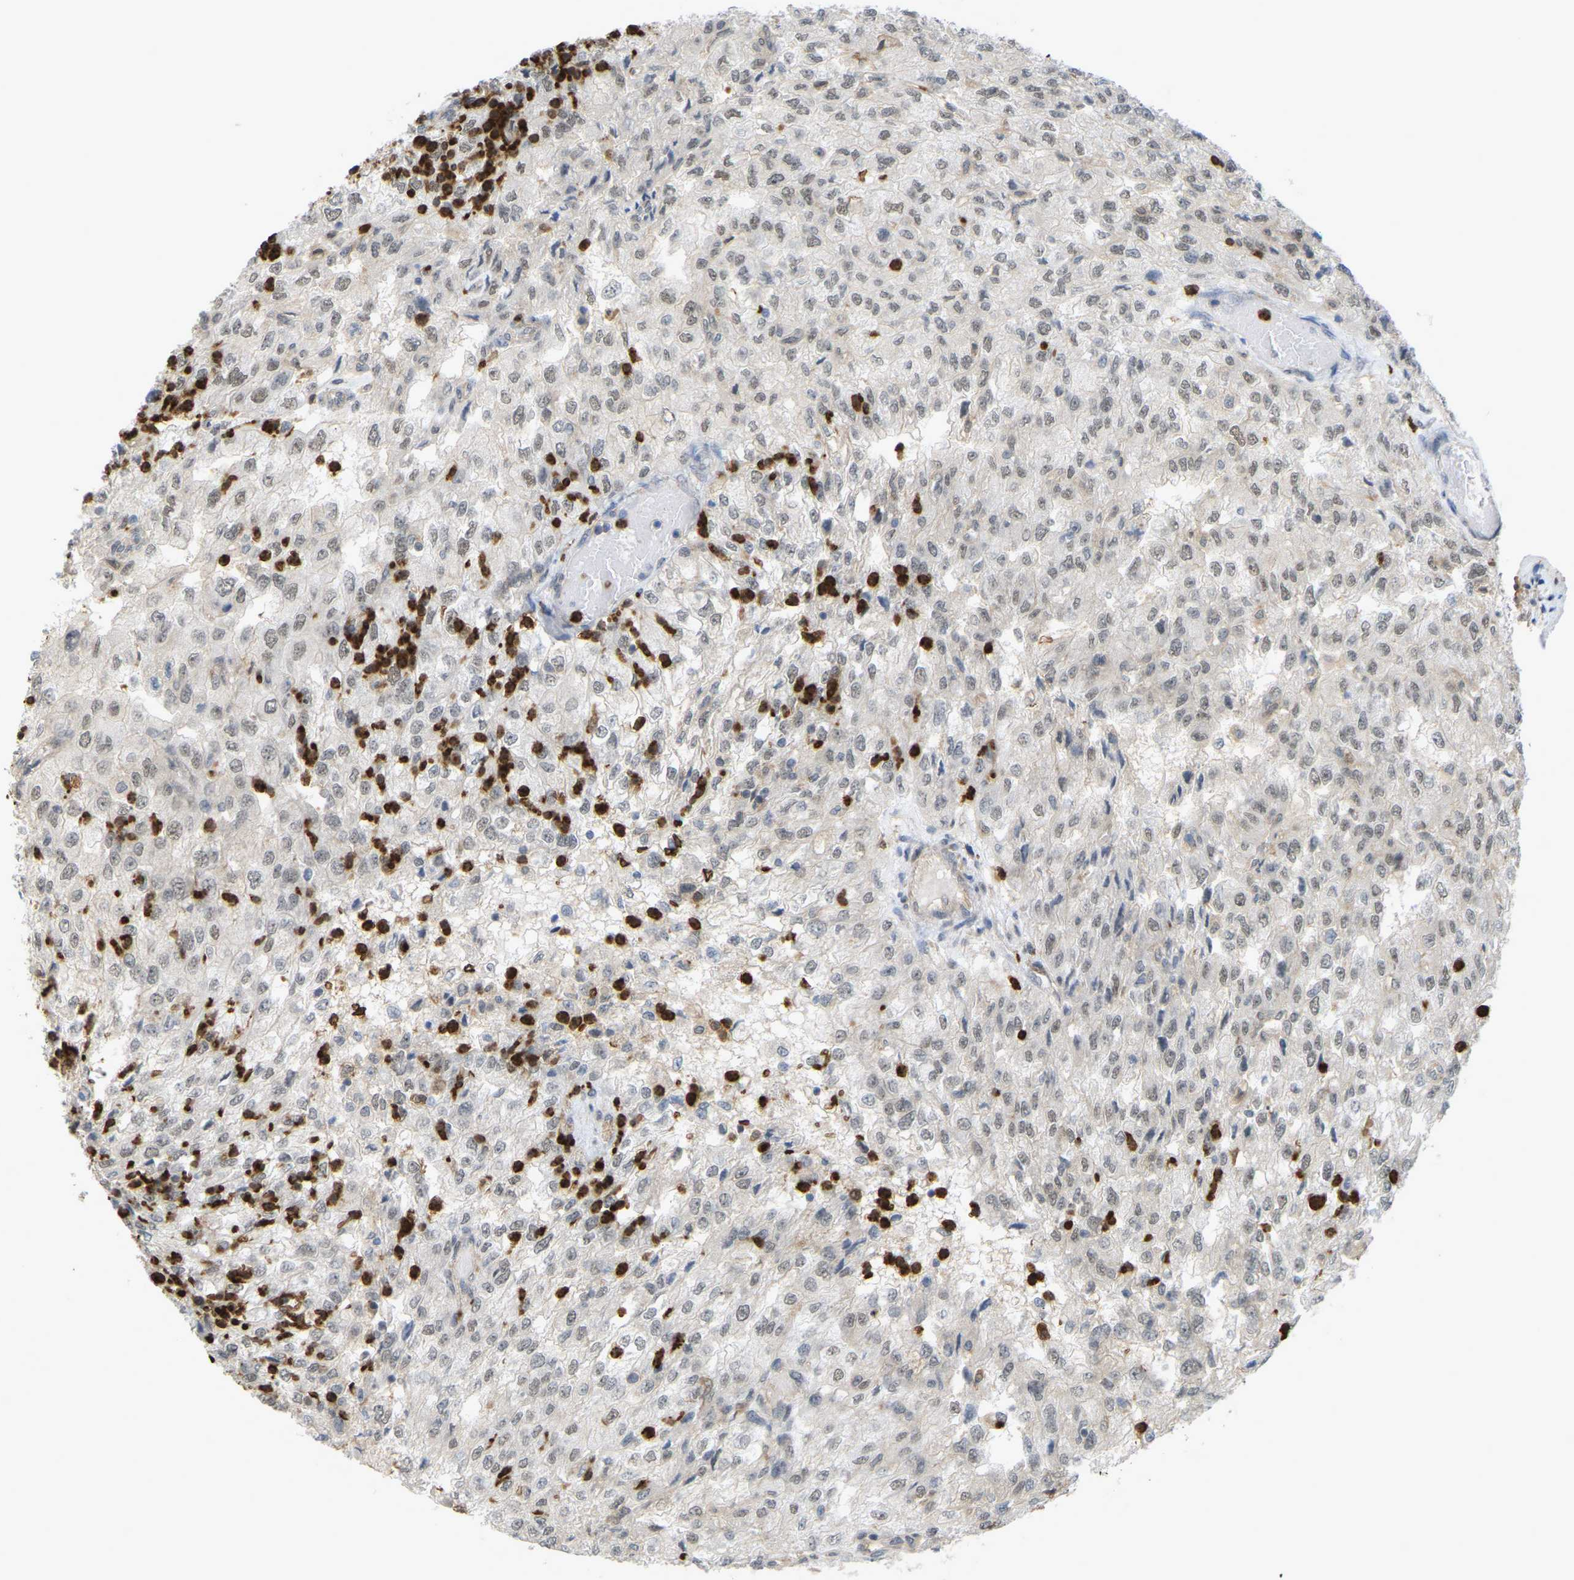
{"staining": {"intensity": "weak", "quantity": ">75%", "location": "nuclear"}, "tissue": "renal cancer", "cell_type": "Tumor cells", "image_type": "cancer", "snomed": [{"axis": "morphology", "description": "Adenocarcinoma, NOS"}, {"axis": "topography", "description": "Kidney"}], "caption": "There is low levels of weak nuclear positivity in tumor cells of renal adenocarcinoma, as demonstrated by immunohistochemical staining (brown color).", "gene": "SERPINB5", "patient": {"sex": "female", "age": 54}}